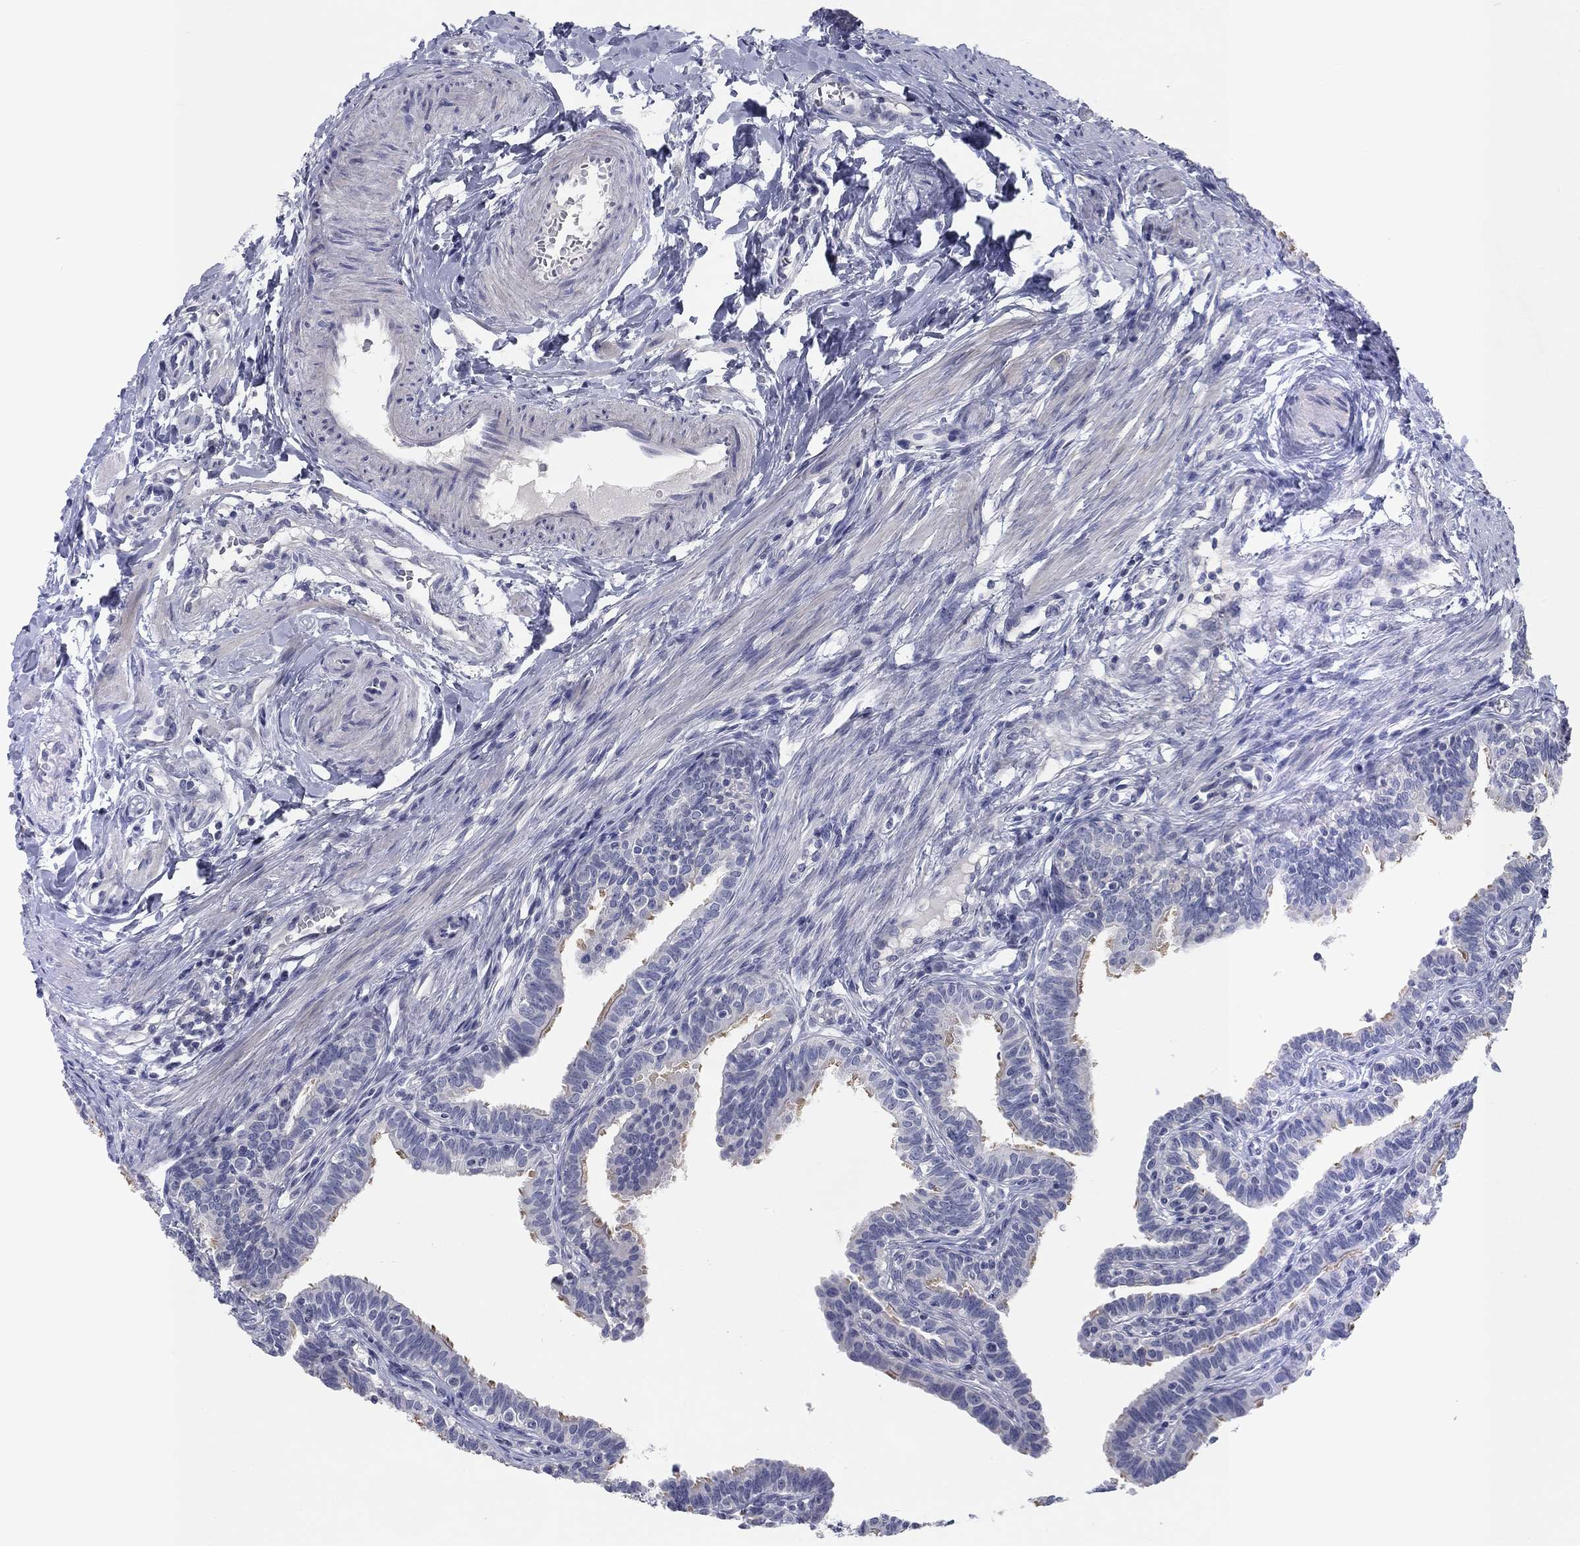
{"staining": {"intensity": "weak", "quantity": "<25%", "location": "cytoplasmic/membranous"}, "tissue": "fallopian tube", "cell_type": "Glandular cells", "image_type": "normal", "snomed": [{"axis": "morphology", "description": "Normal tissue, NOS"}, {"axis": "topography", "description": "Fallopian tube"}], "caption": "An IHC micrograph of unremarkable fallopian tube is shown. There is no staining in glandular cells of fallopian tube.", "gene": "CALB1", "patient": {"sex": "female", "age": 36}}